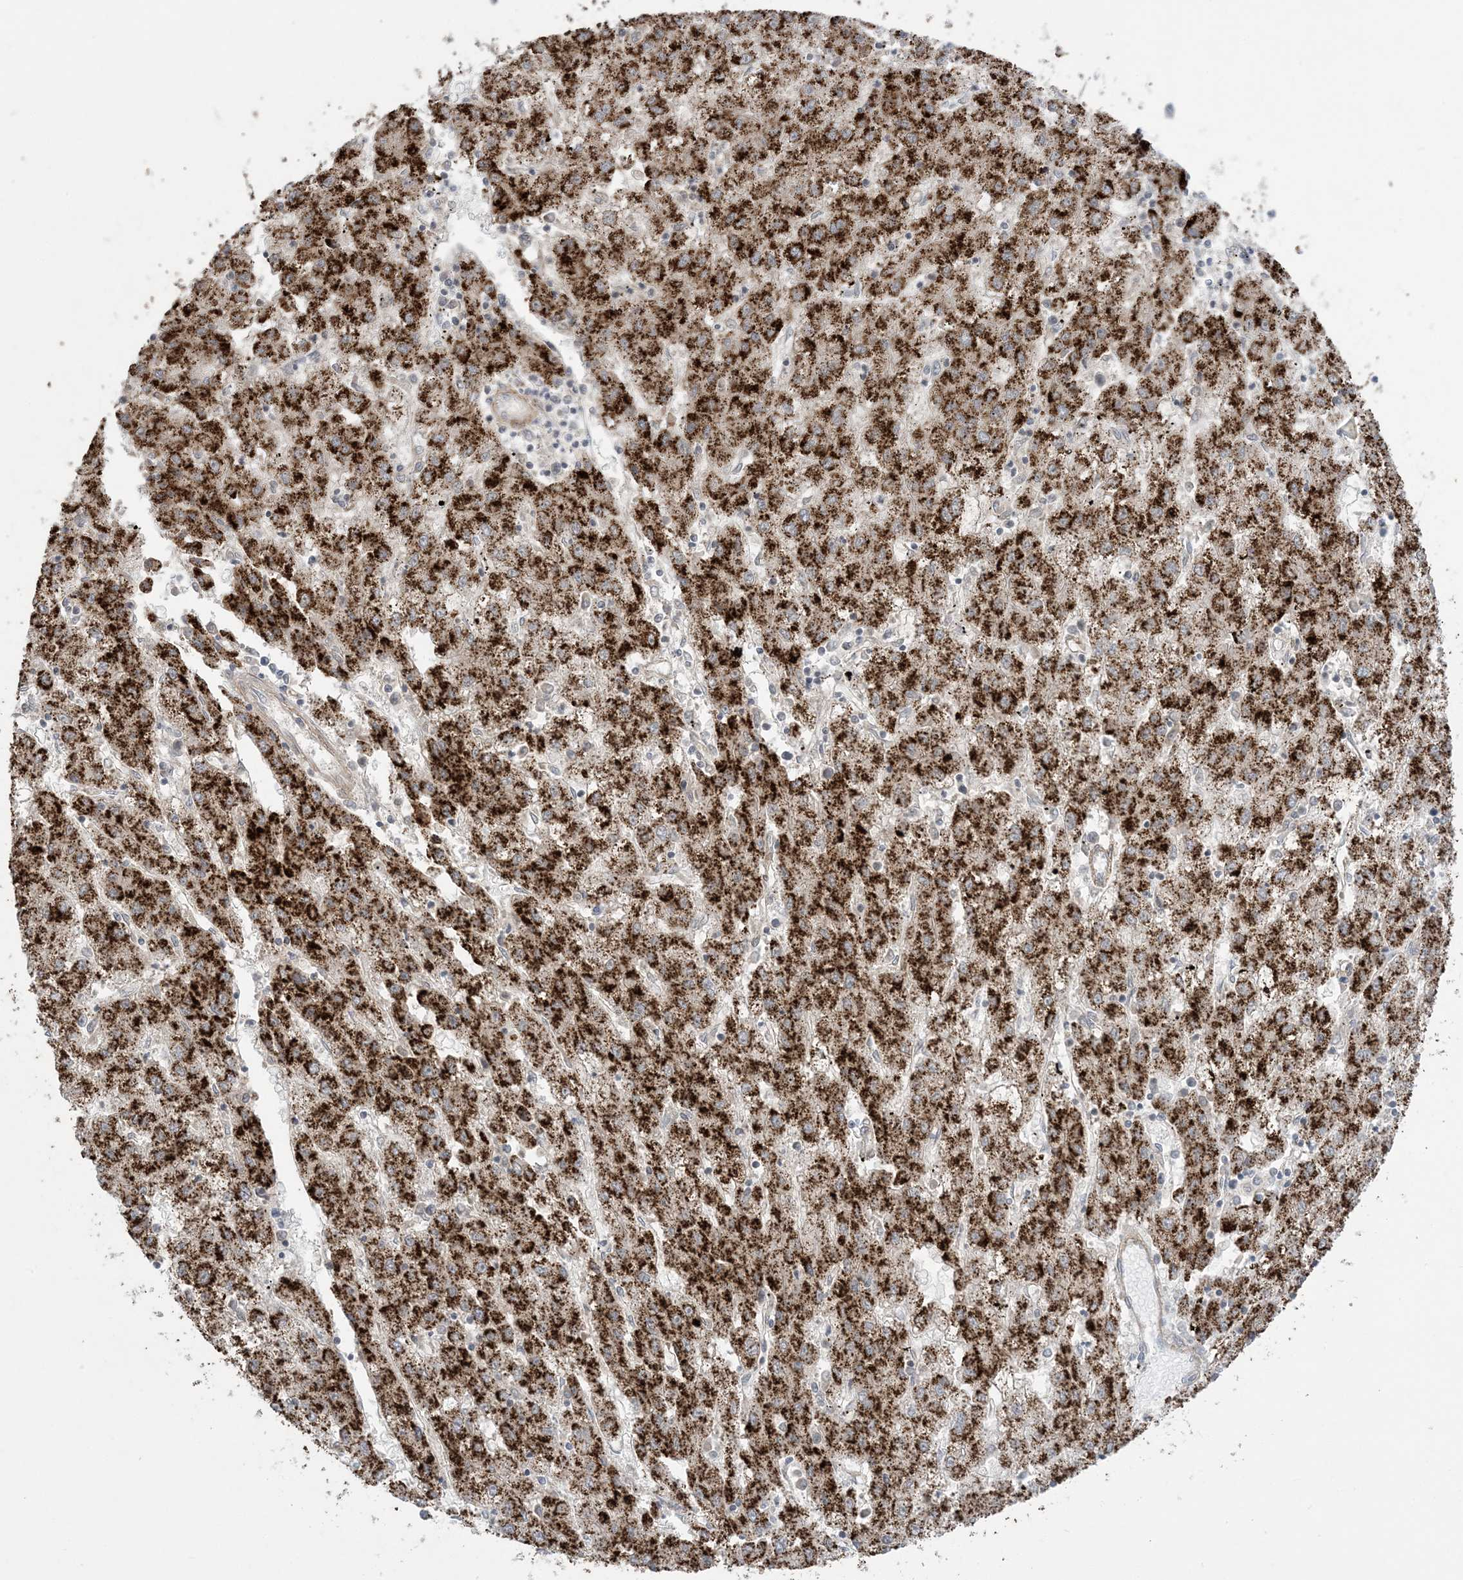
{"staining": {"intensity": "strong", "quantity": ">75%", "location": "cytoplasmic/membranous"}, "tissue": "liver cancer", "cell_type": "Tumor cells", "image_type": "cancer", "snomed": [{"axis": "morphology", "description": "Carcinoma, Hepatocellular, NOS"}, {"axis": "topography", "description": "Liver"}], "caption": "A high amount of strong cytoplasmic/membranous positivity is present in about >75% of tumor cells in hepatocellular carcinoma (liver) tissue.", "gene": "AGXT", "patient": {"sex": "male", "age": 72}}